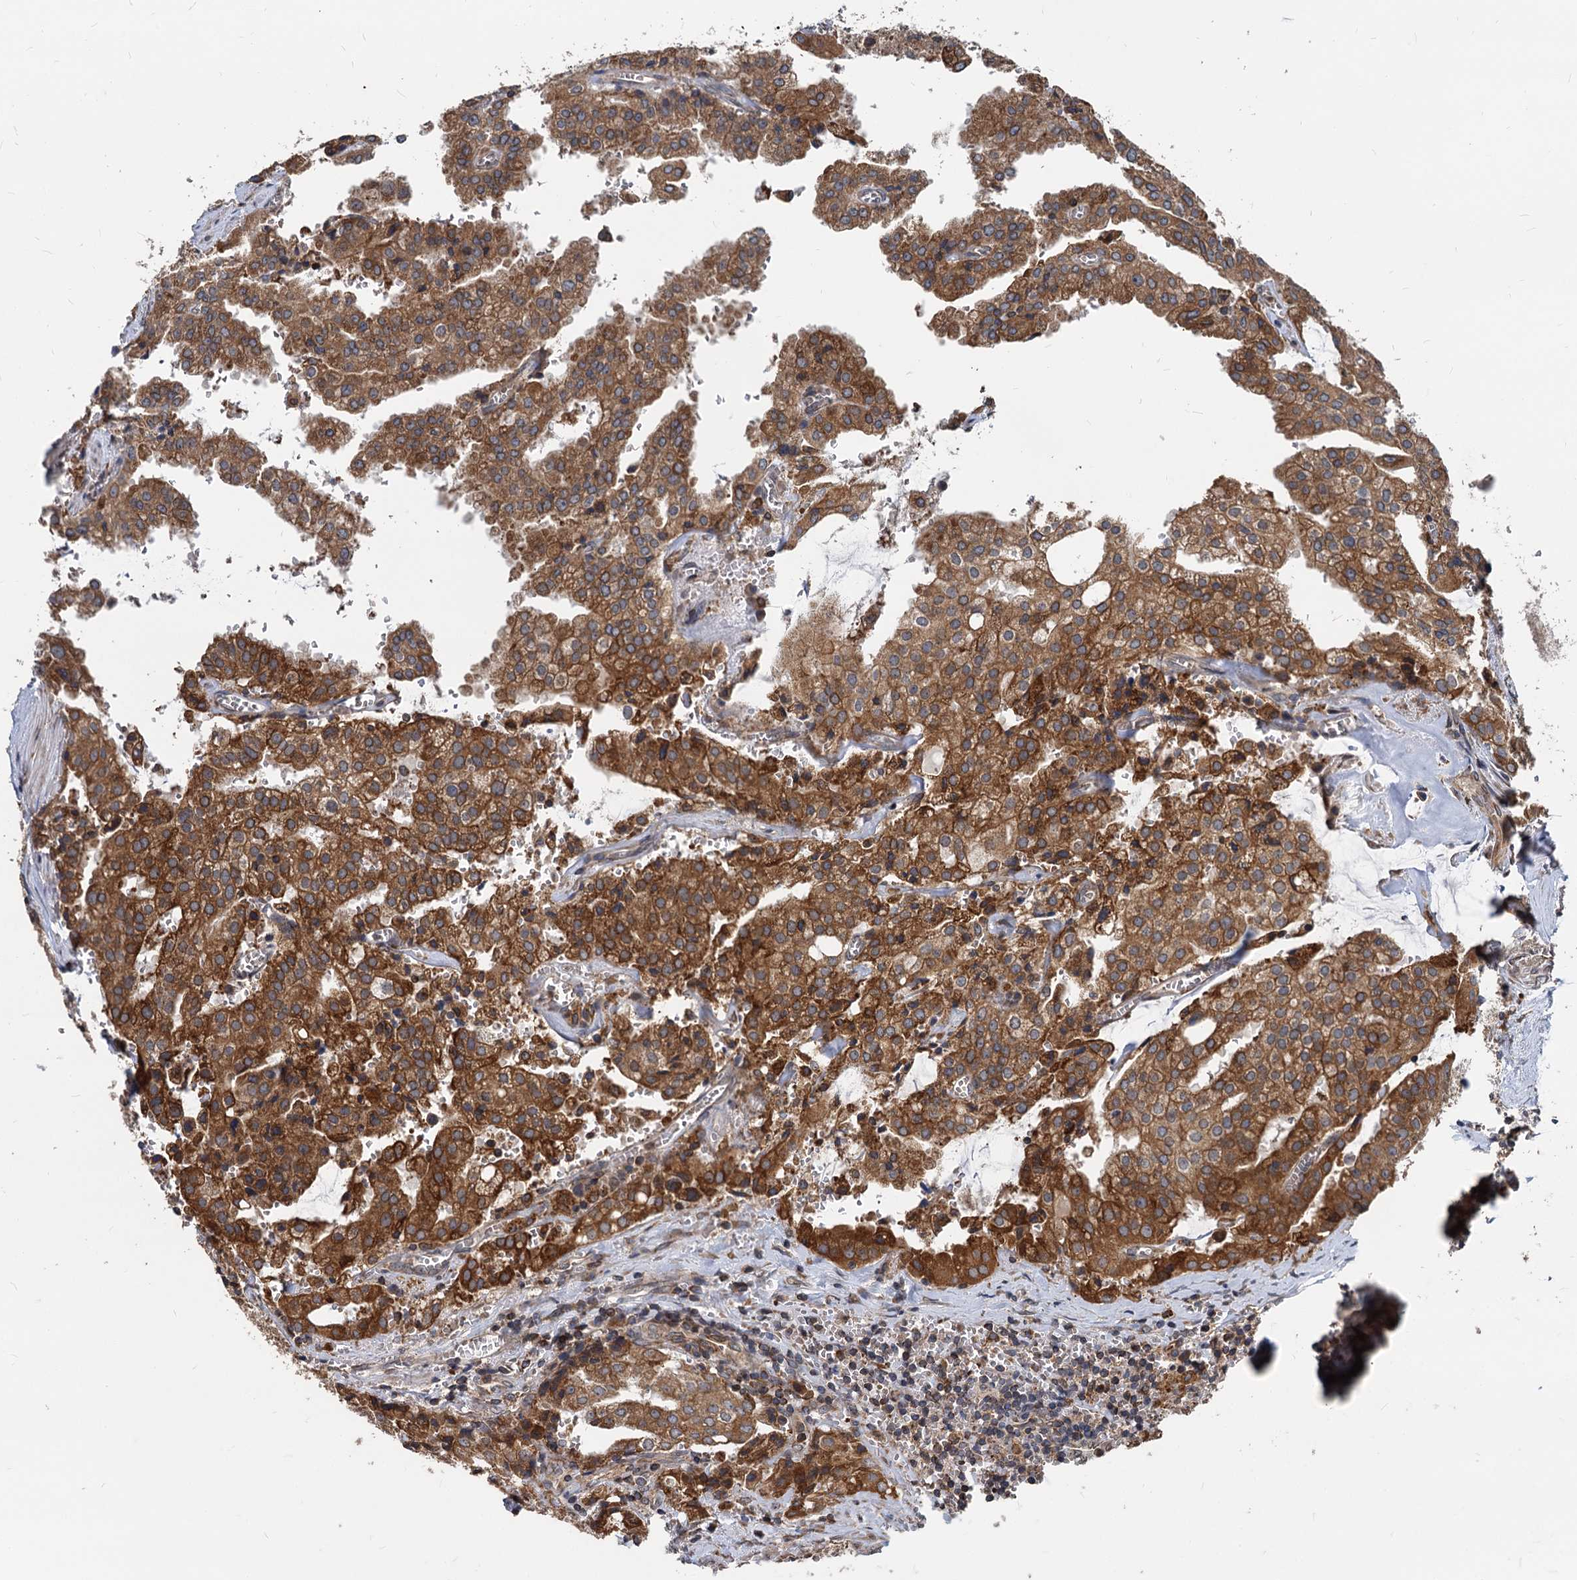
{"staining": {"intensity": "strong", "quantity": ">75%", "location": "cytoplasmic/membranous"}, "tissue": "prostate cancer", "cell_type": "Tumor cells", "image_type": "cancer", "snomed": [{"axis": "morphology", "description": "Adenocarcinoma, High grade"}, {"axis": "topography", "description": "Prostate"}], "caption": "IHC histopathology image of neoplastic tissue: human adenocarcinoma (high-grade) (prostate) stained using IHC shows high levels of strong protein expression localized specifically in the cytoplasmic/membranous of tumor cells, appearing as a cytoplasmic/membranous brown color.", "gene": "STIM1", "patient": {"sex": "male", "age": 68}}